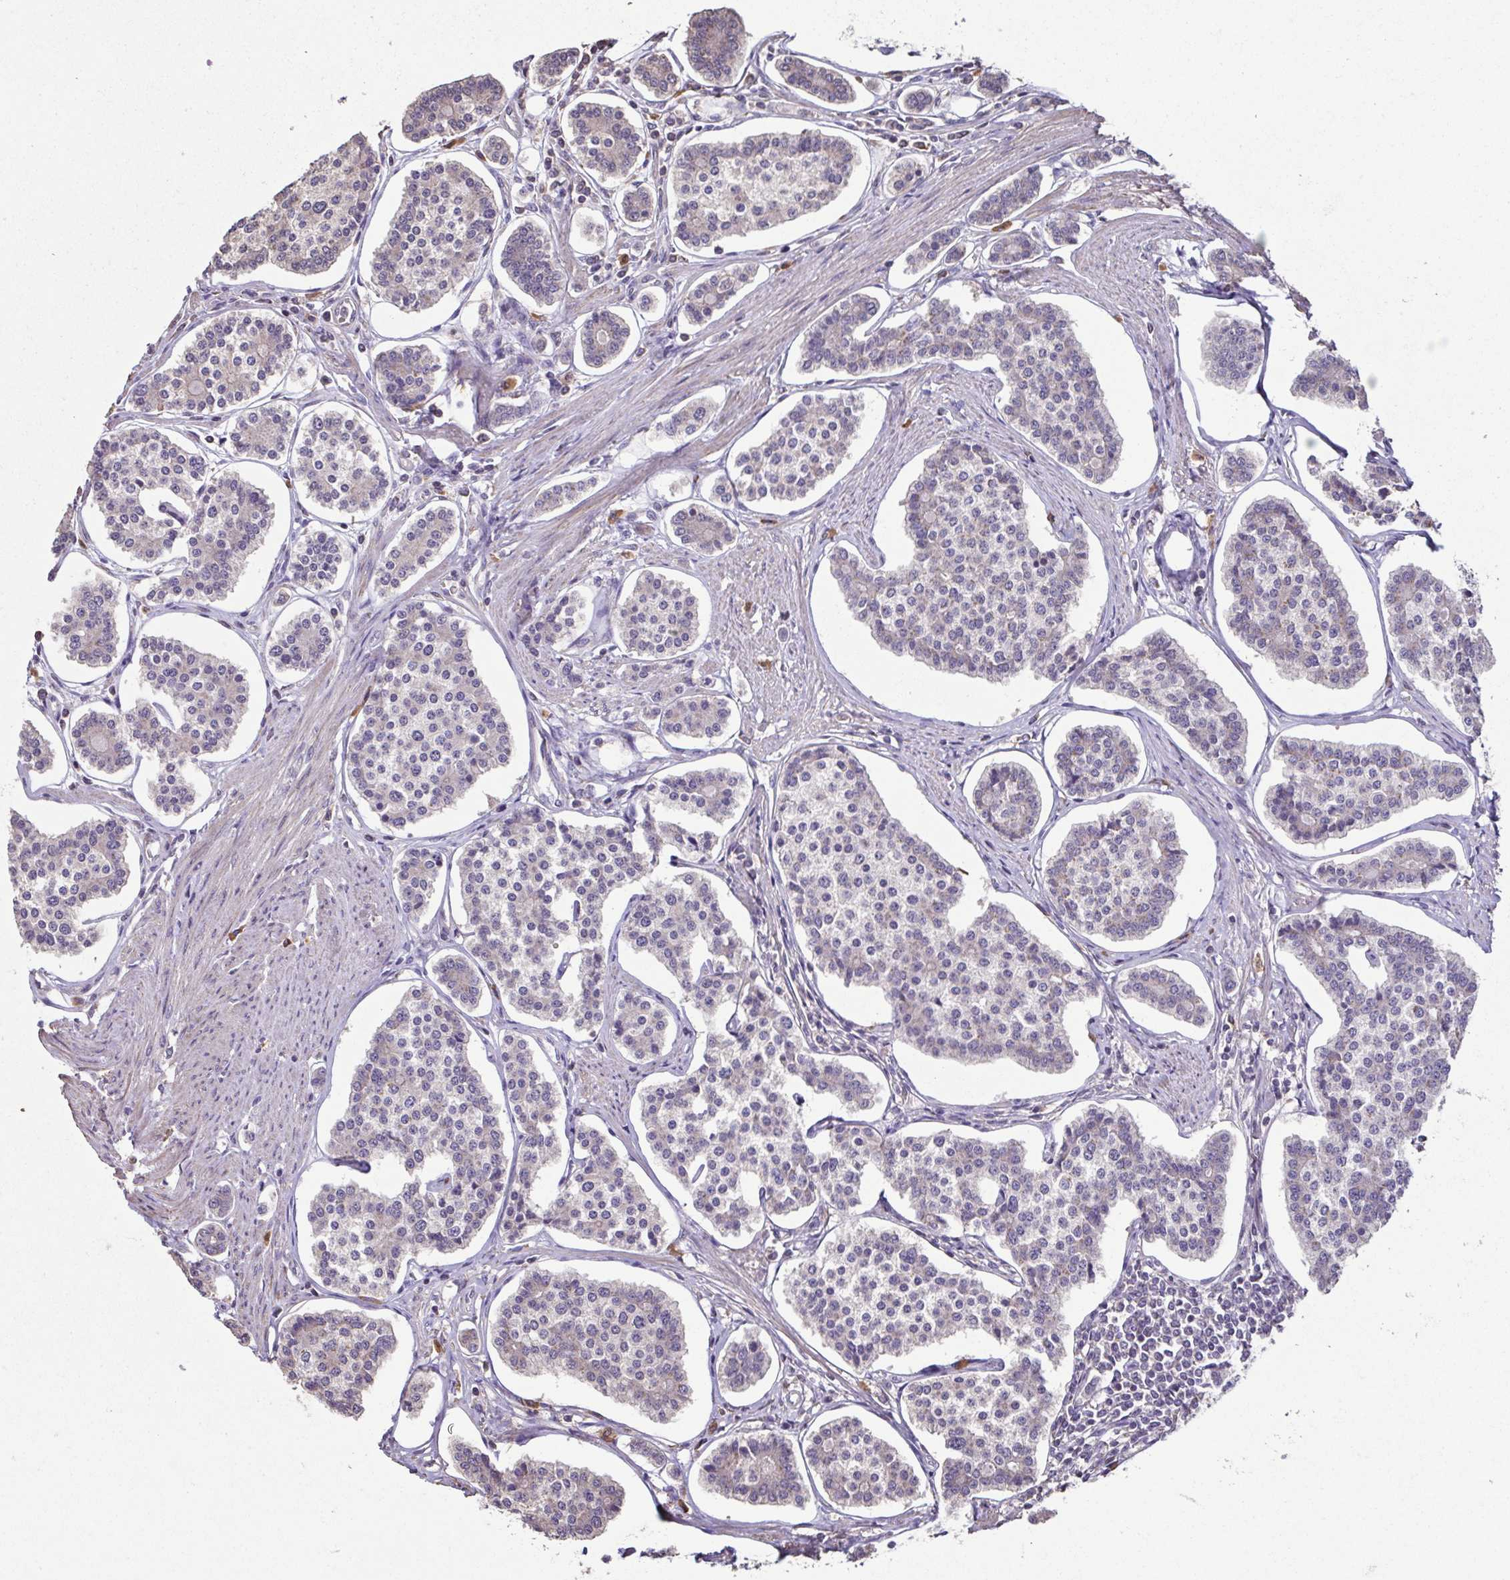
{"staining": {"intensity": "negative", "quantity": "none", "location": "none"}, "tissue": "carcinoid", "cell_type": "Tumor cells", "image_type": "cancer", "snomed": [{"axis": "morphology", "description": "Carcinoid, malignant, NOS"}, {"axis": "topography", "description": "Small intestine"}], "caption": "Human carcinoid (malignant) stained for a protein using immunohistochemistry (IHC) shows no positivity in tumor cells.", "gene": "ACTRT2", "patient": {"sex": "female", "age": 65}}